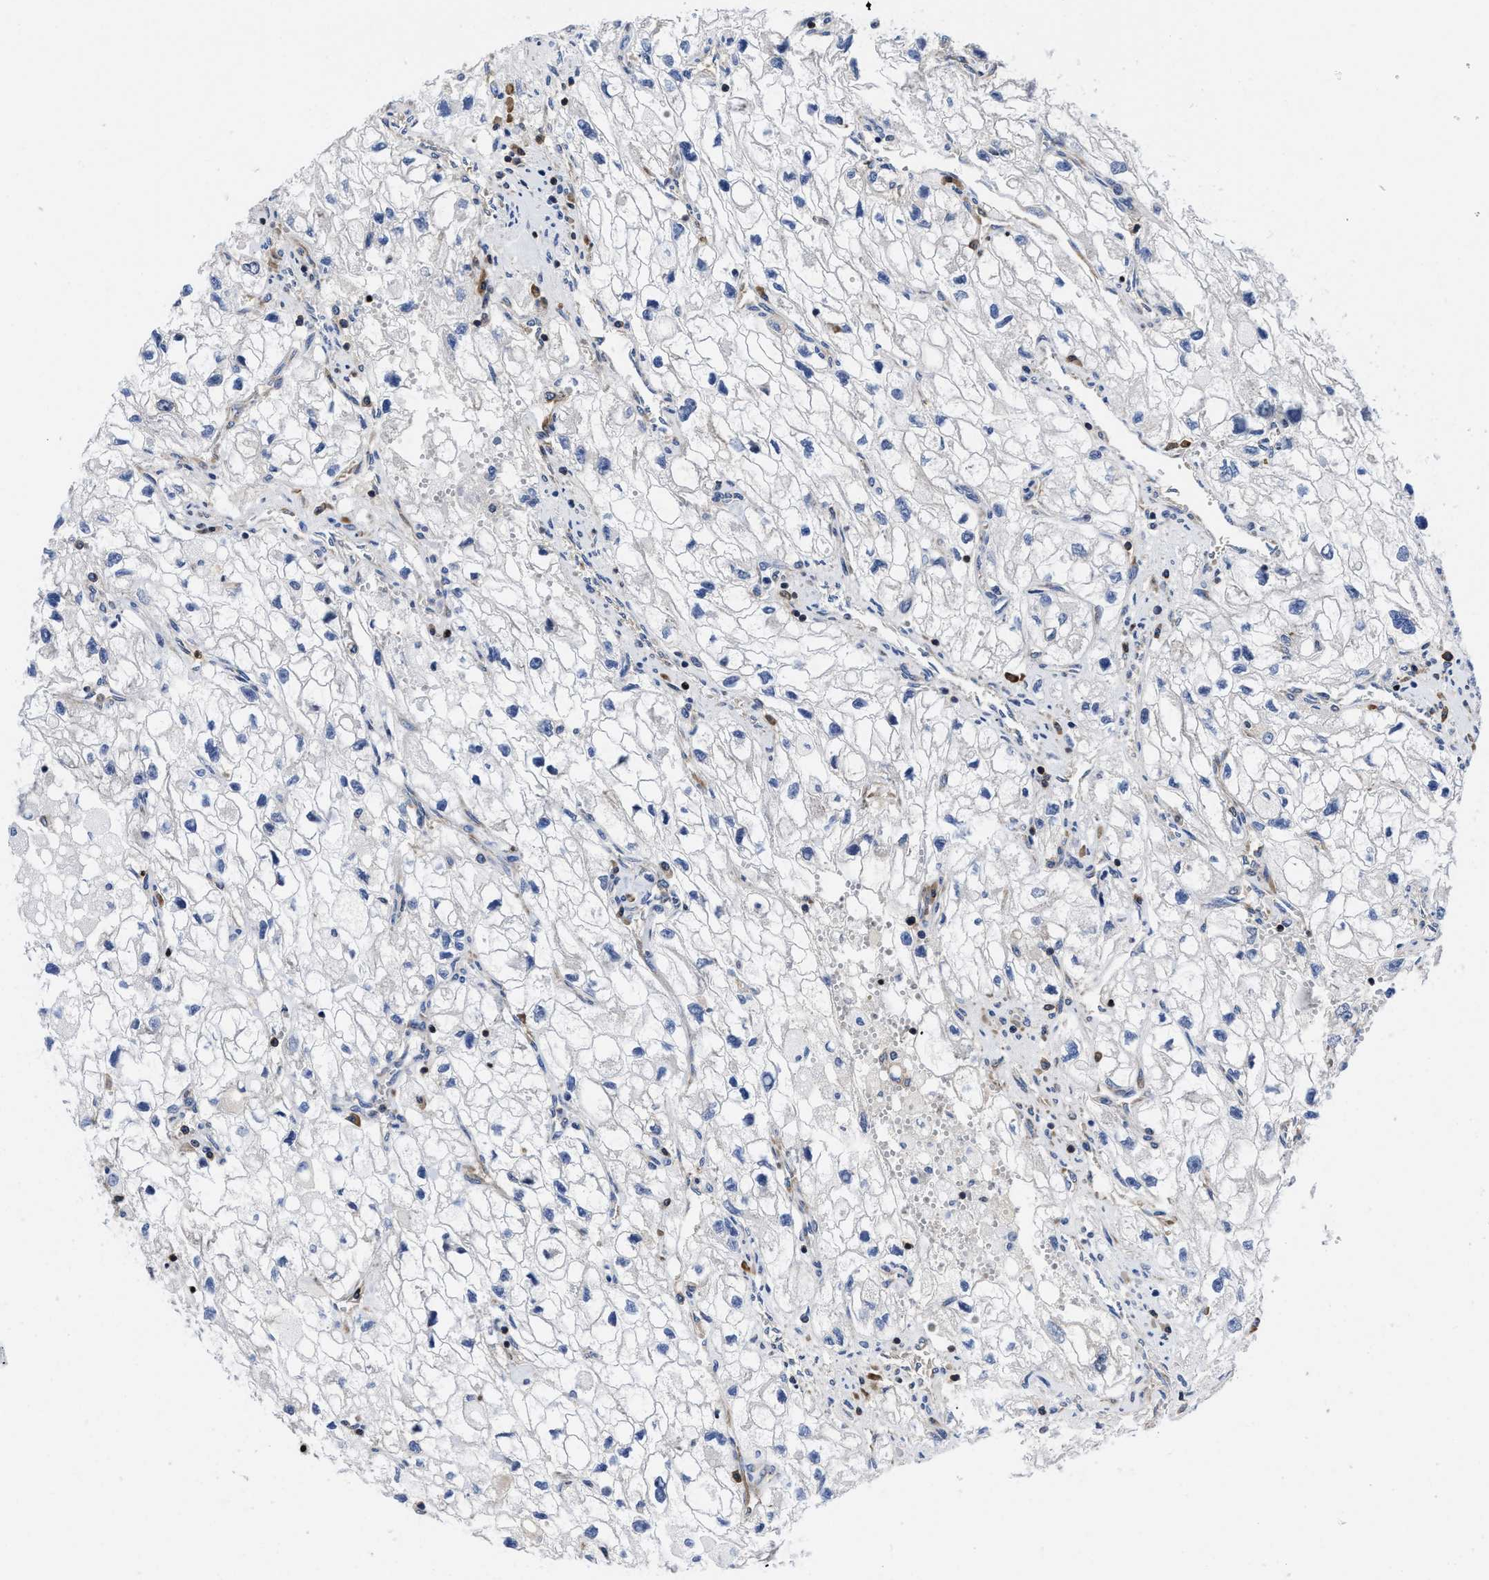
{"staining": {"intensity": "negative", "quantity": "none", "location": "none"}, "tissue": "renal cancer", "cell_type": "Tumor cells", "image_type": "cancer", "snomed": [{"axis": "morphology", "description": "Adenocarcinoma, NOS"}, {"axis": "topography", "description": "Kidney"}], "caption": "The immunohistochemistry image has no significant staining in tumor cells of renal adenocarcinoma tissue.", "gene": "YARS1", "patient": {"sex": "female", "age": 70}}